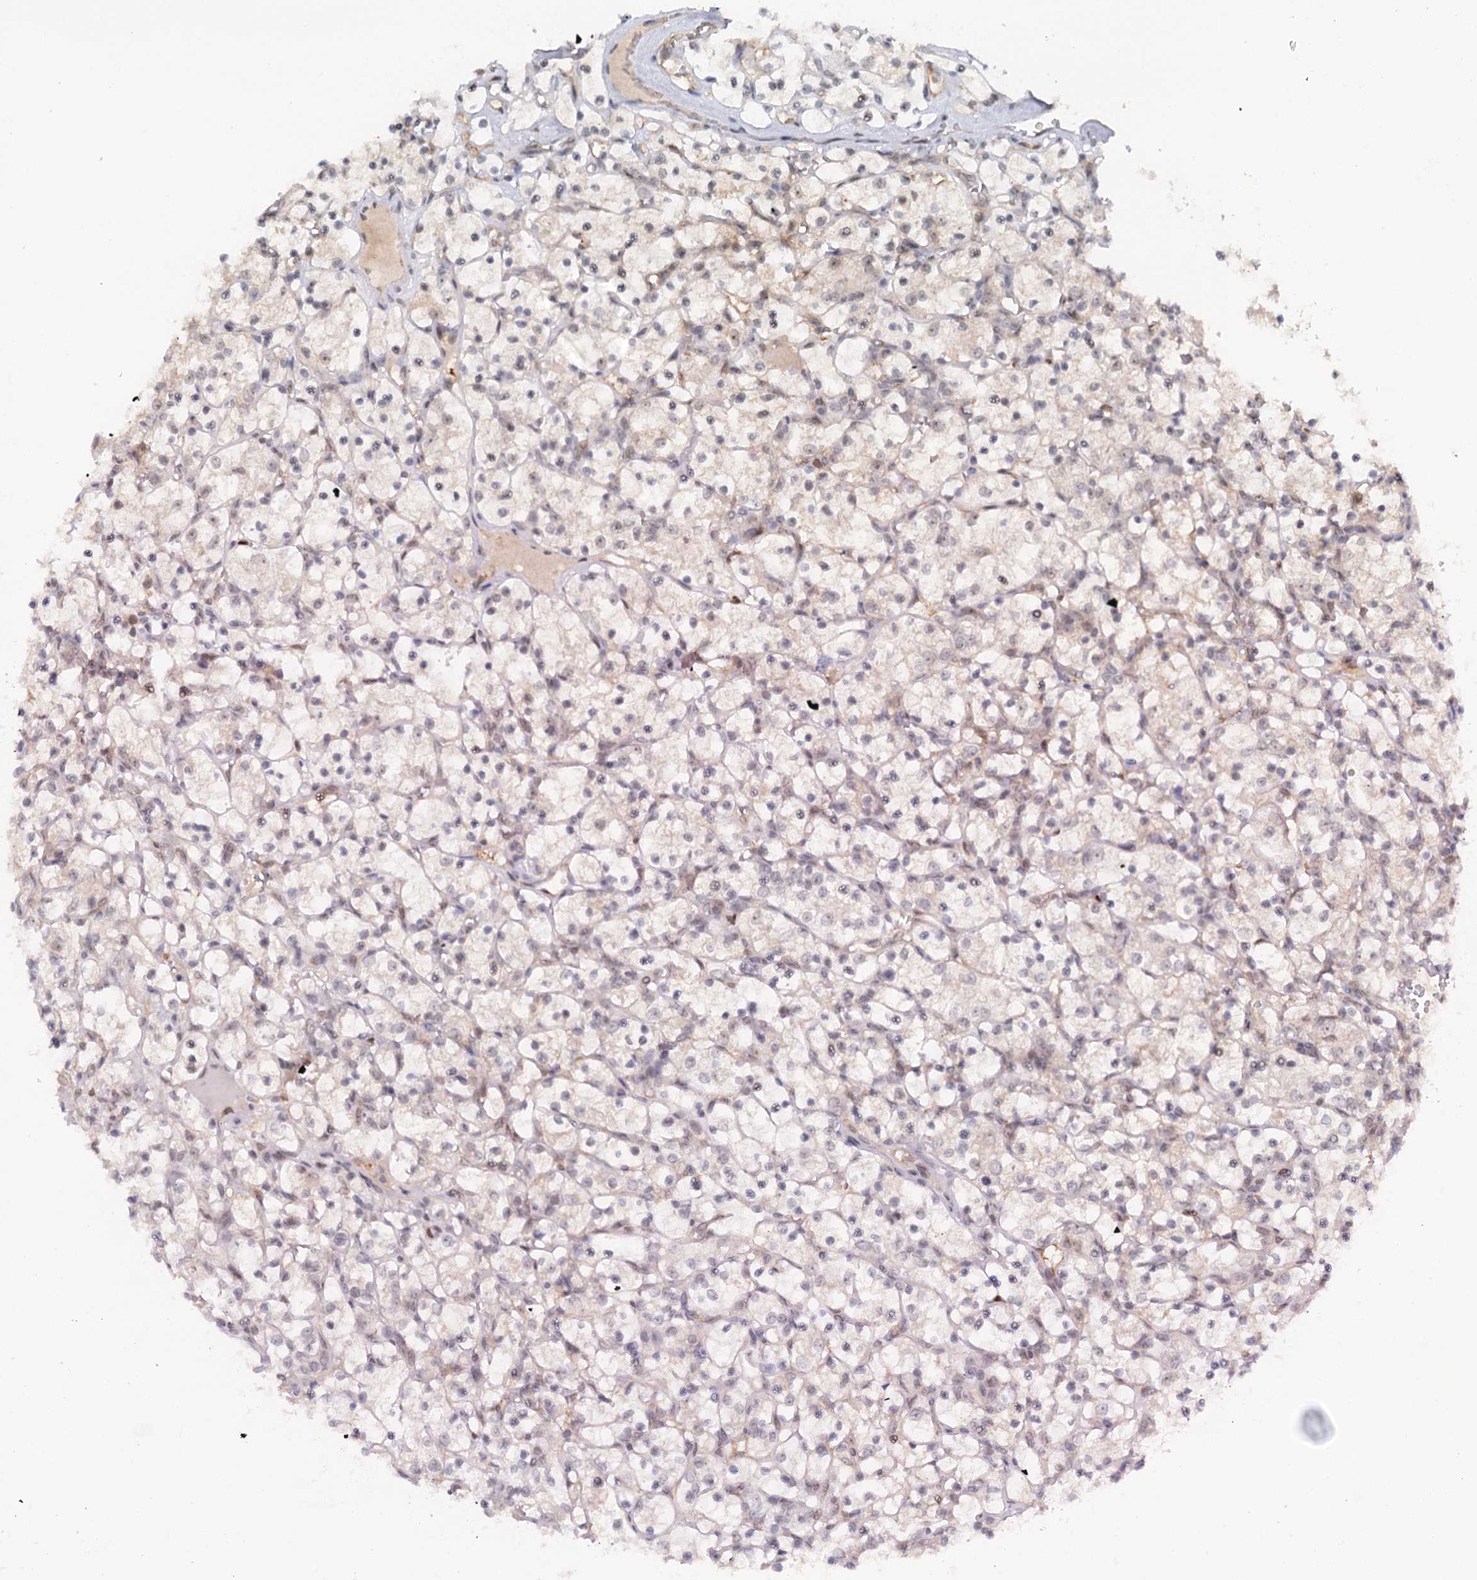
{"staining": {"intensity": "negative", "quantity": "none", "location": "none"}, "tissue": "renal cancer", "cell_type": "Tumor cells", "image_type": "cancer", "snomed": [{"axis": "morphology", "description": "Adenocarcinoma, NOS"}, {"axis": "topography", "description": "Kidney"}], "caption": "This is an immunohistochemistry histopathology image of human adenocarcinoma (renal). There is no staining in tumor cells.", "gene": "C1D", "patient": {"sex": "female", "age": 69}}